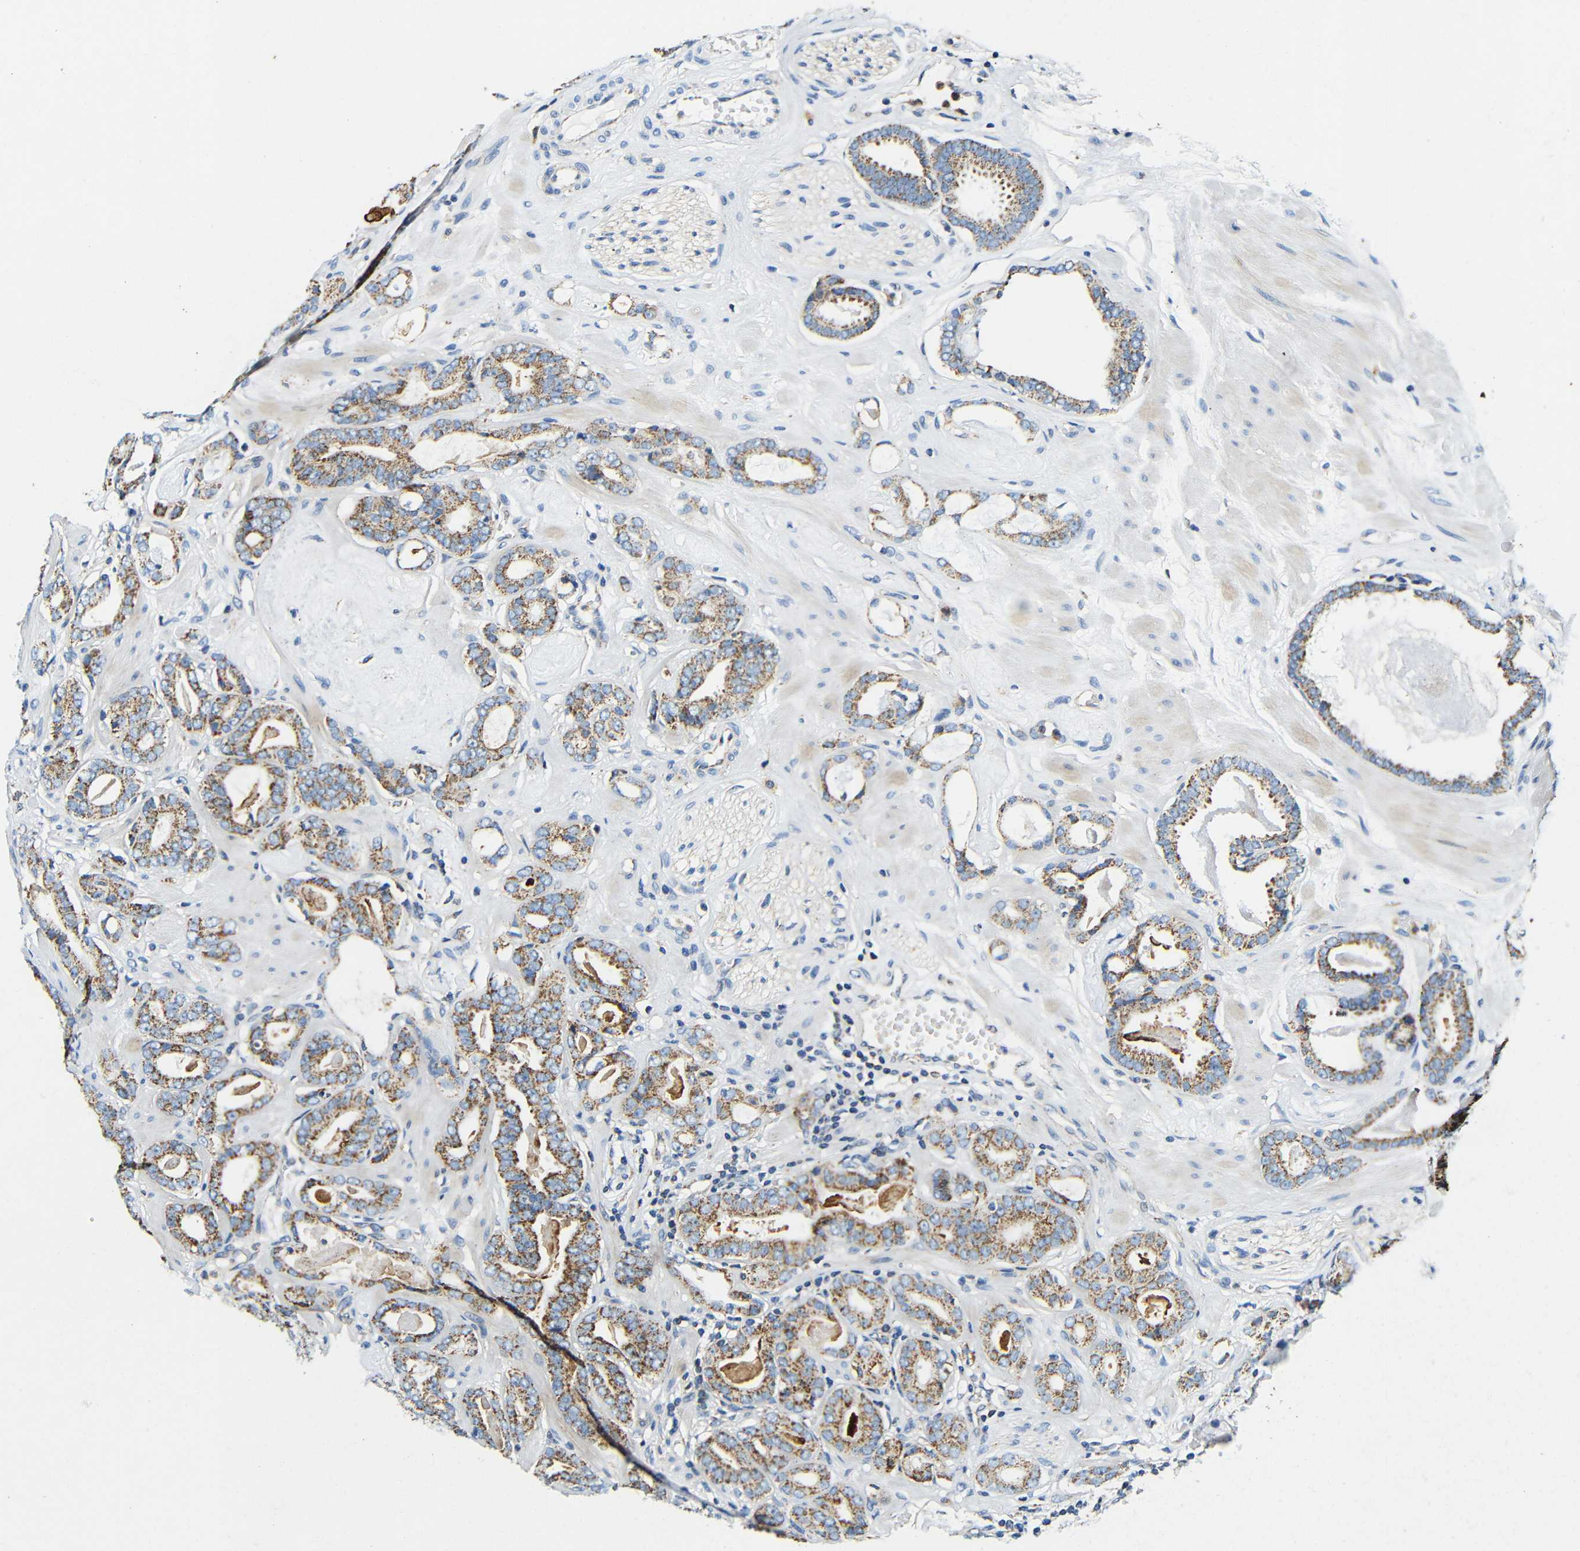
{"staining": {"intensity": "strong", "quantity": ">75%", "location": "cytoplasmic/membranous"}, "tissue": "prostate cancer", "cell_type": "Tumor cells", "image_type": "cancer", "snomed": [{"axis": "morphology", "description": "Adenocarcinoma, Medium grade"}, {"axis": "topography", "description": "Prostate"}], "caption": "There is high levels of strong cytoplasmic/membranous staining in tumor cells of prostate adenocarcinoma (medium-grade), as demonstrated by immunohistochemical staining (brown color).", "gene": "GALNT18", "patient": {"sex": "male", "age": 72}}